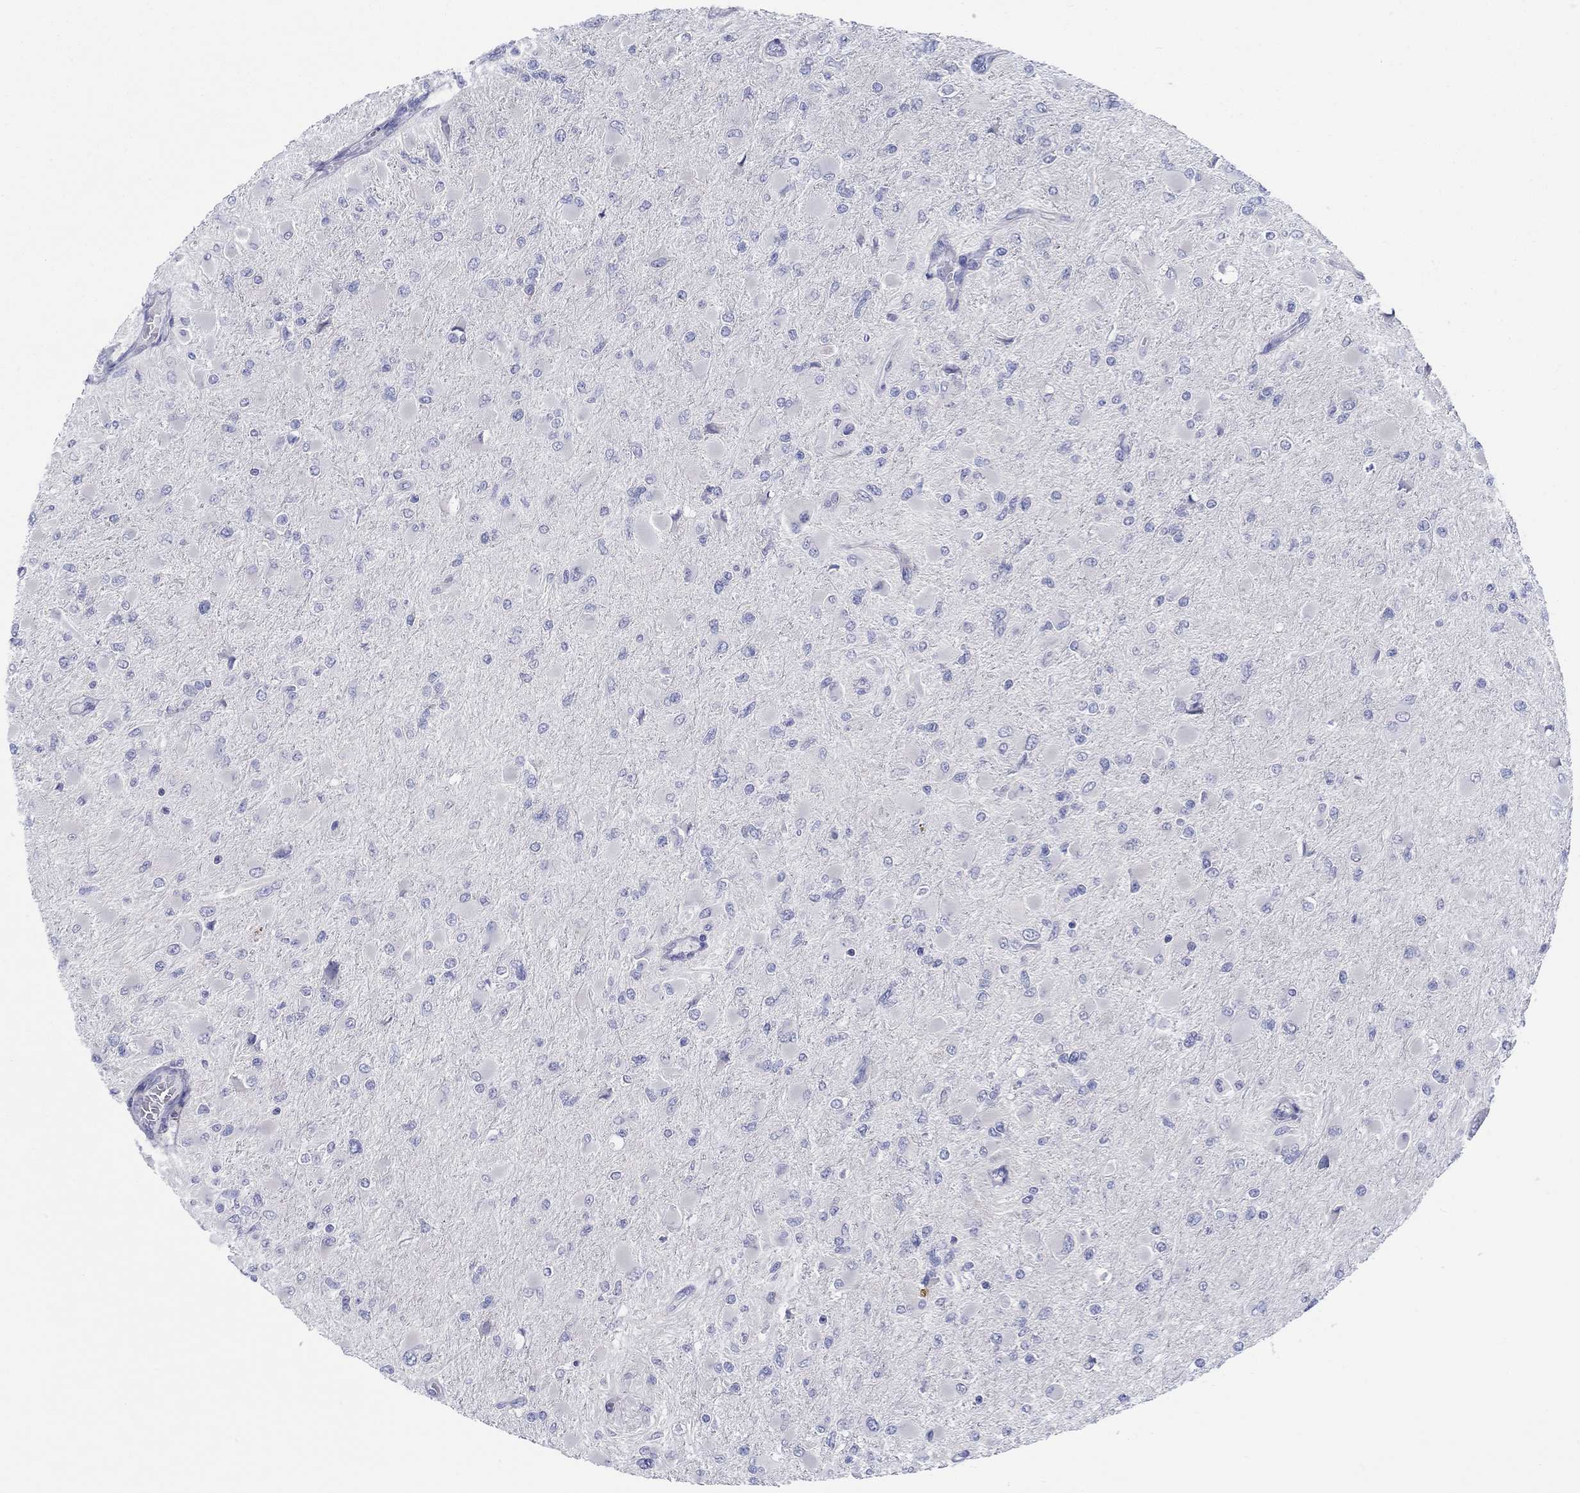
{"staining": {"intensity": "negative", "quantity": "none", "location": "none"}, "tissue": "glioma", "cell_type": "Tumor cells", "image_type": "cancer", "snomed": [{"axis": "morphology", "description": "Glioma, malignant, High grade"}, {"axis": "topography", "description": "Cerebral cortex"}], "caption": "Immunohistochemistry (IHC) micrograph of neoplastic tissue: human high-grade glioma (malignant) stained with DAB reveals no significant protein expression in tumor cells.", "gene": "HAPLN4", "patient": {"sex": "female", "age": 36}}